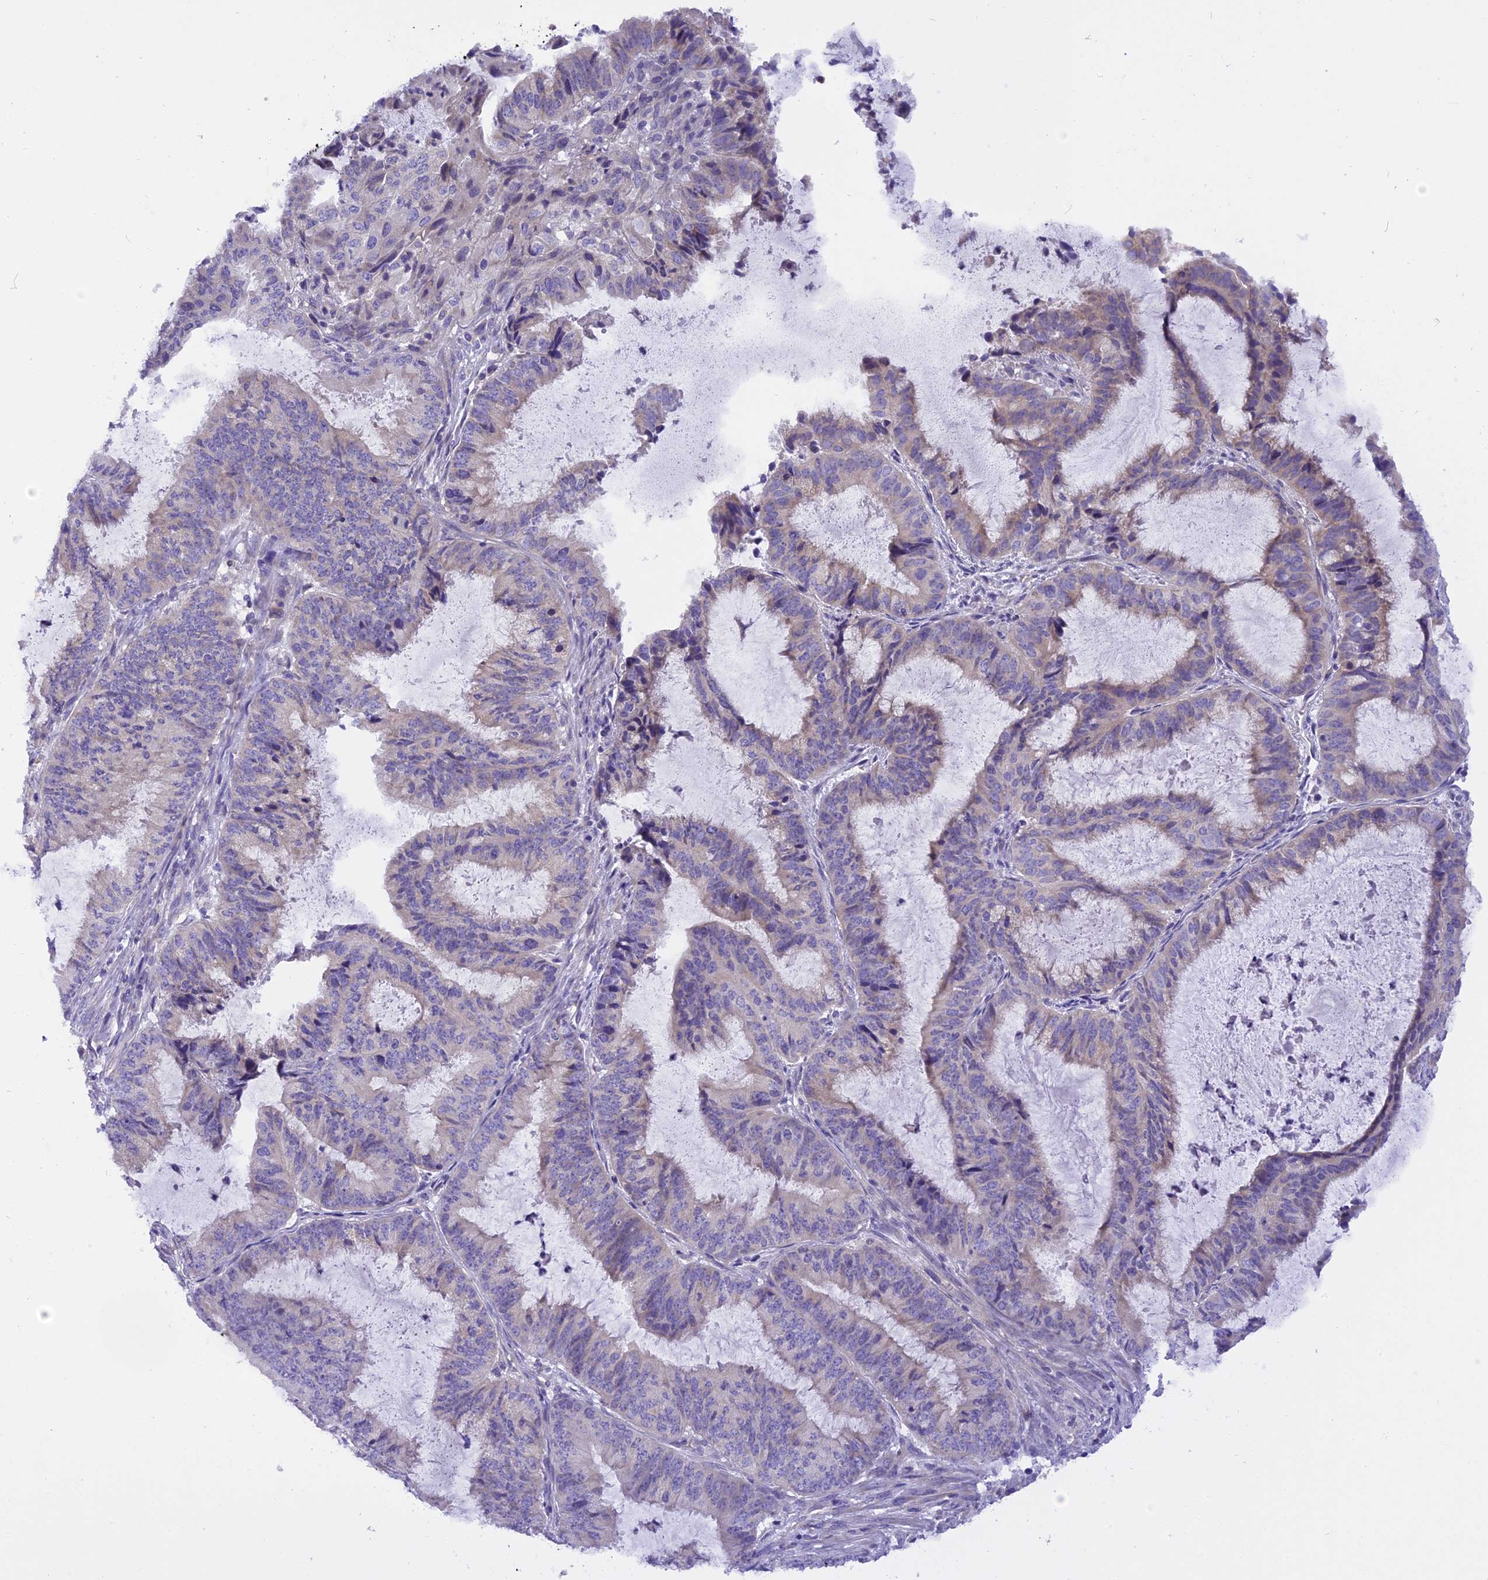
{"staining": {"intensity": "negative", "quantity": "none", "location": "none"}, "tissue": "endometrial cancer", "cell_type": "Tumor cells", "image_type": "cancer", "snomed": [{"axis": "morphology", "description": "Adenocarcinoma, NOS"}, {"axis": "topography", "description": "Endometrium"}], "caption": "An image of endometrial adenocarcinoma stained for a protein shows no brown staining in tumor cells.", "gene": "TRIM3", "patient": {"sex": "female", "age": 51}}